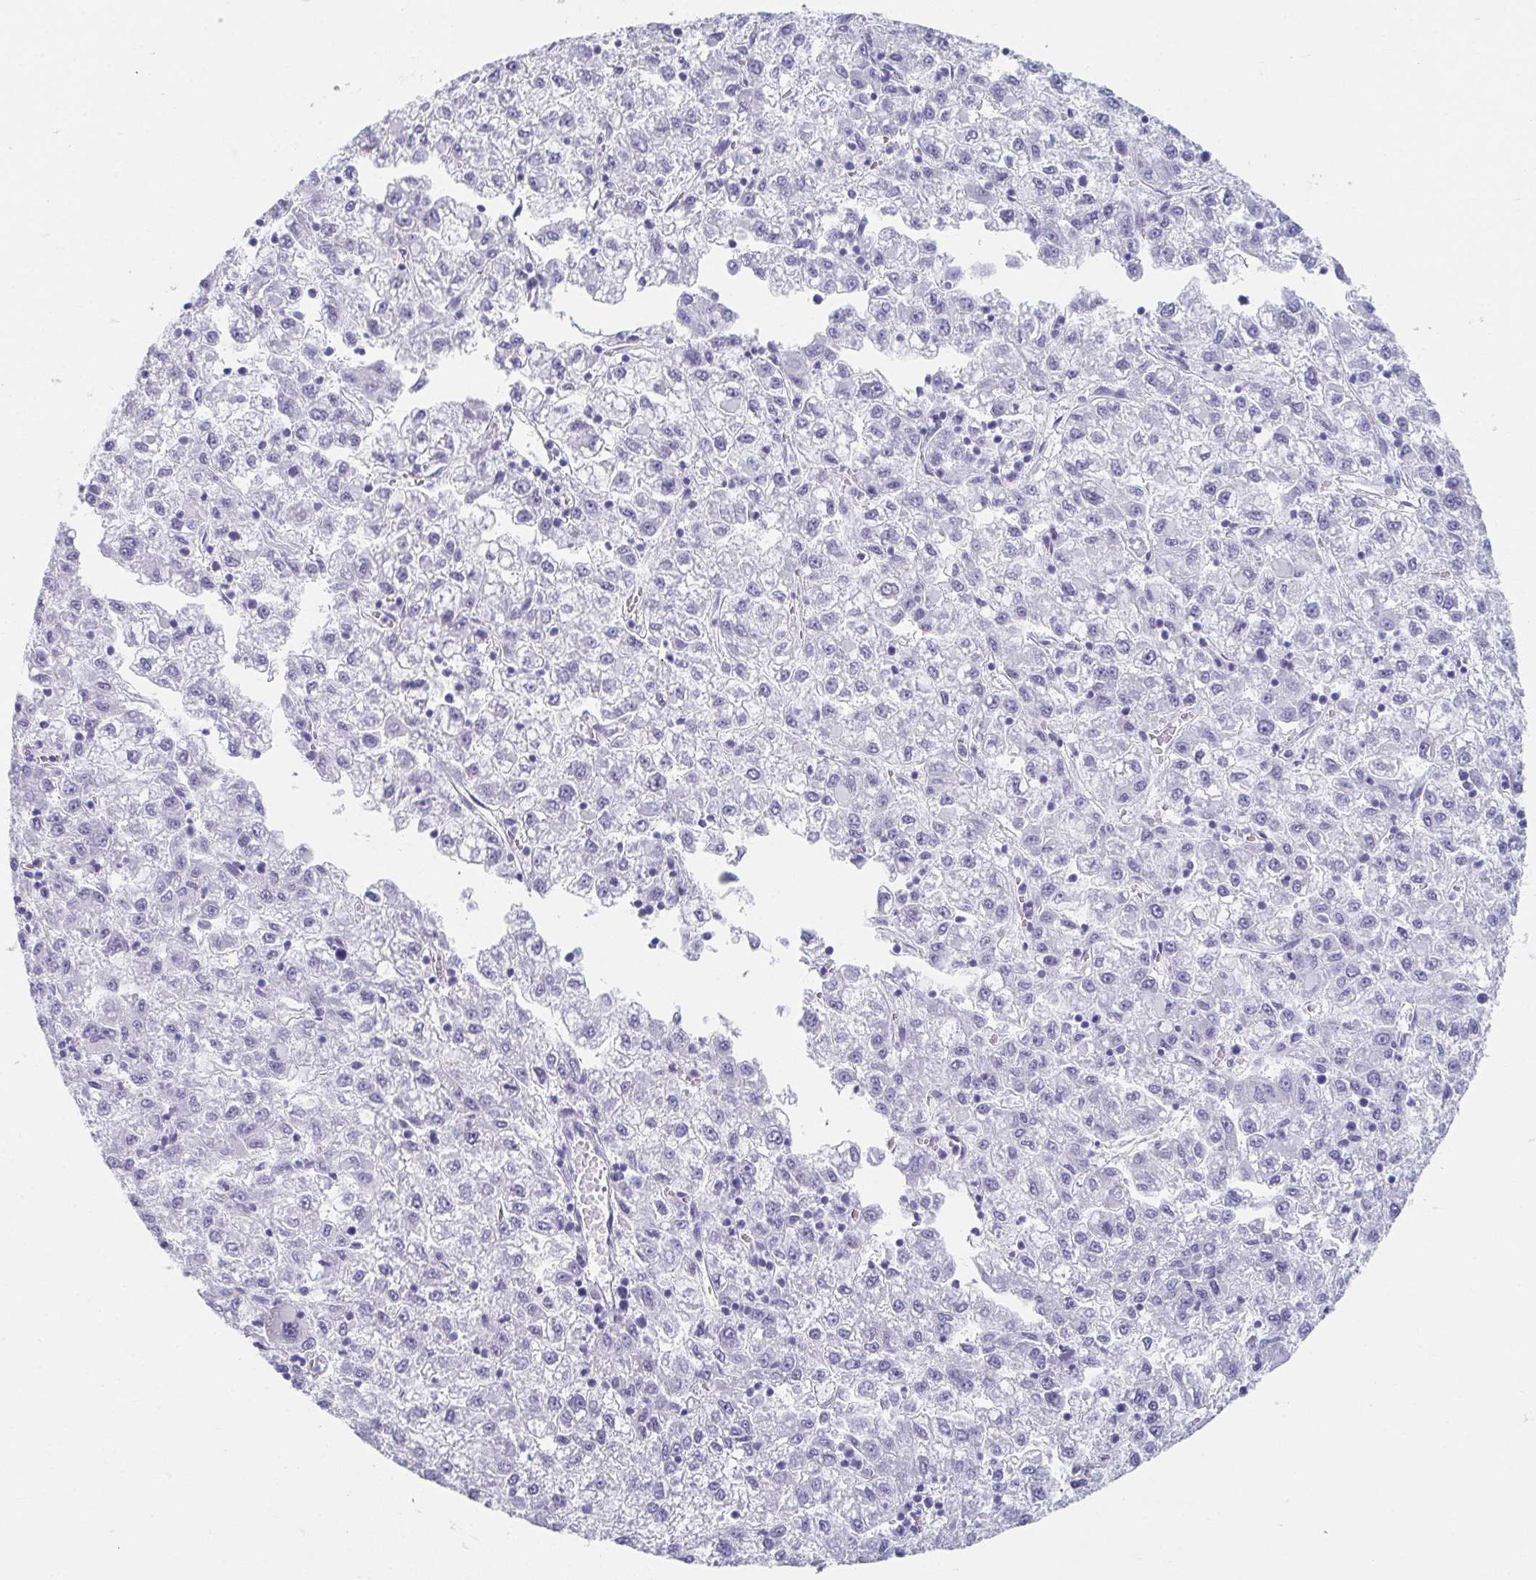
{"staining": {"intensity": "negative", "quantity": "none", "location": "none"}, "tissue": "liver cancer", "cell_type": "Tumor cells", "image_type": "cancer", "snomed": [{"axis": "morphology", "description": "Carcinoma, Hepatocellular, NOS"}, {"axis": "topography", "description": "Liver"}], "caption": "The histopathology image displays no significant expression in tumor cells of hepatocellular carcinoma (liver).", "gene": "GHRL", "patient": {"sex": "male", "age": 40}}